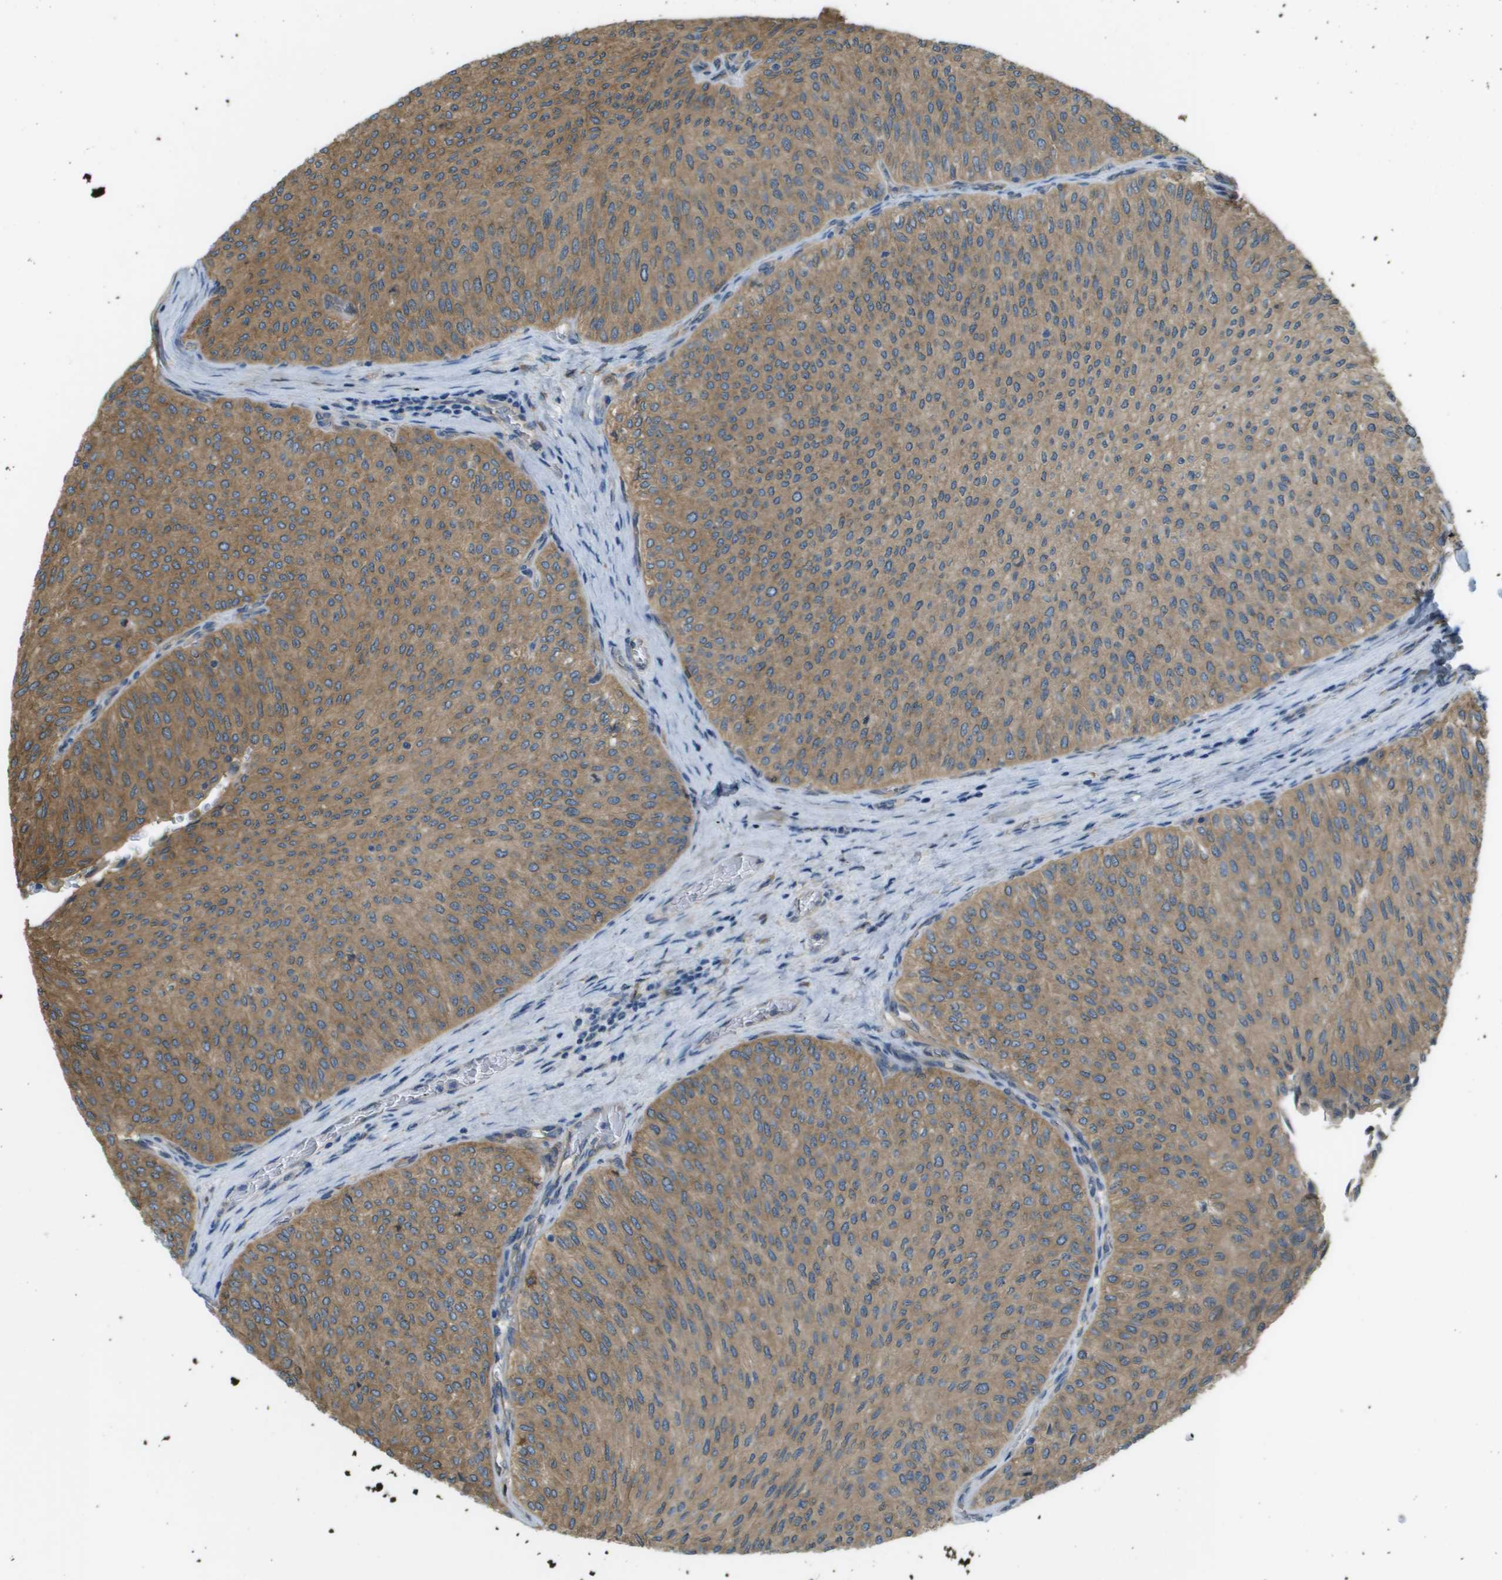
{"staining": {"intensity": "moderate", "quantity": ">75%", "location": "cytoplasmic/membranous"}, "tissue": "urothelial cancer", "cell_type": "Tumor cells", "image_type": "cancer", "snomed": [{"axis": "morphology", "description": "Urothelial carcinoma, Low grade"}, {"axis": "topography", "description": "Urinary bladder"}], "caption": "Moderate cytoplasmic/membranous protein expression is appreciated in approximately >75% of tumor cells in urothelial carcinoma (low-grade). Nuclei are stained in blue.", "gene": "CORO1B", "patient": {"sex": "male", "age": 78}}